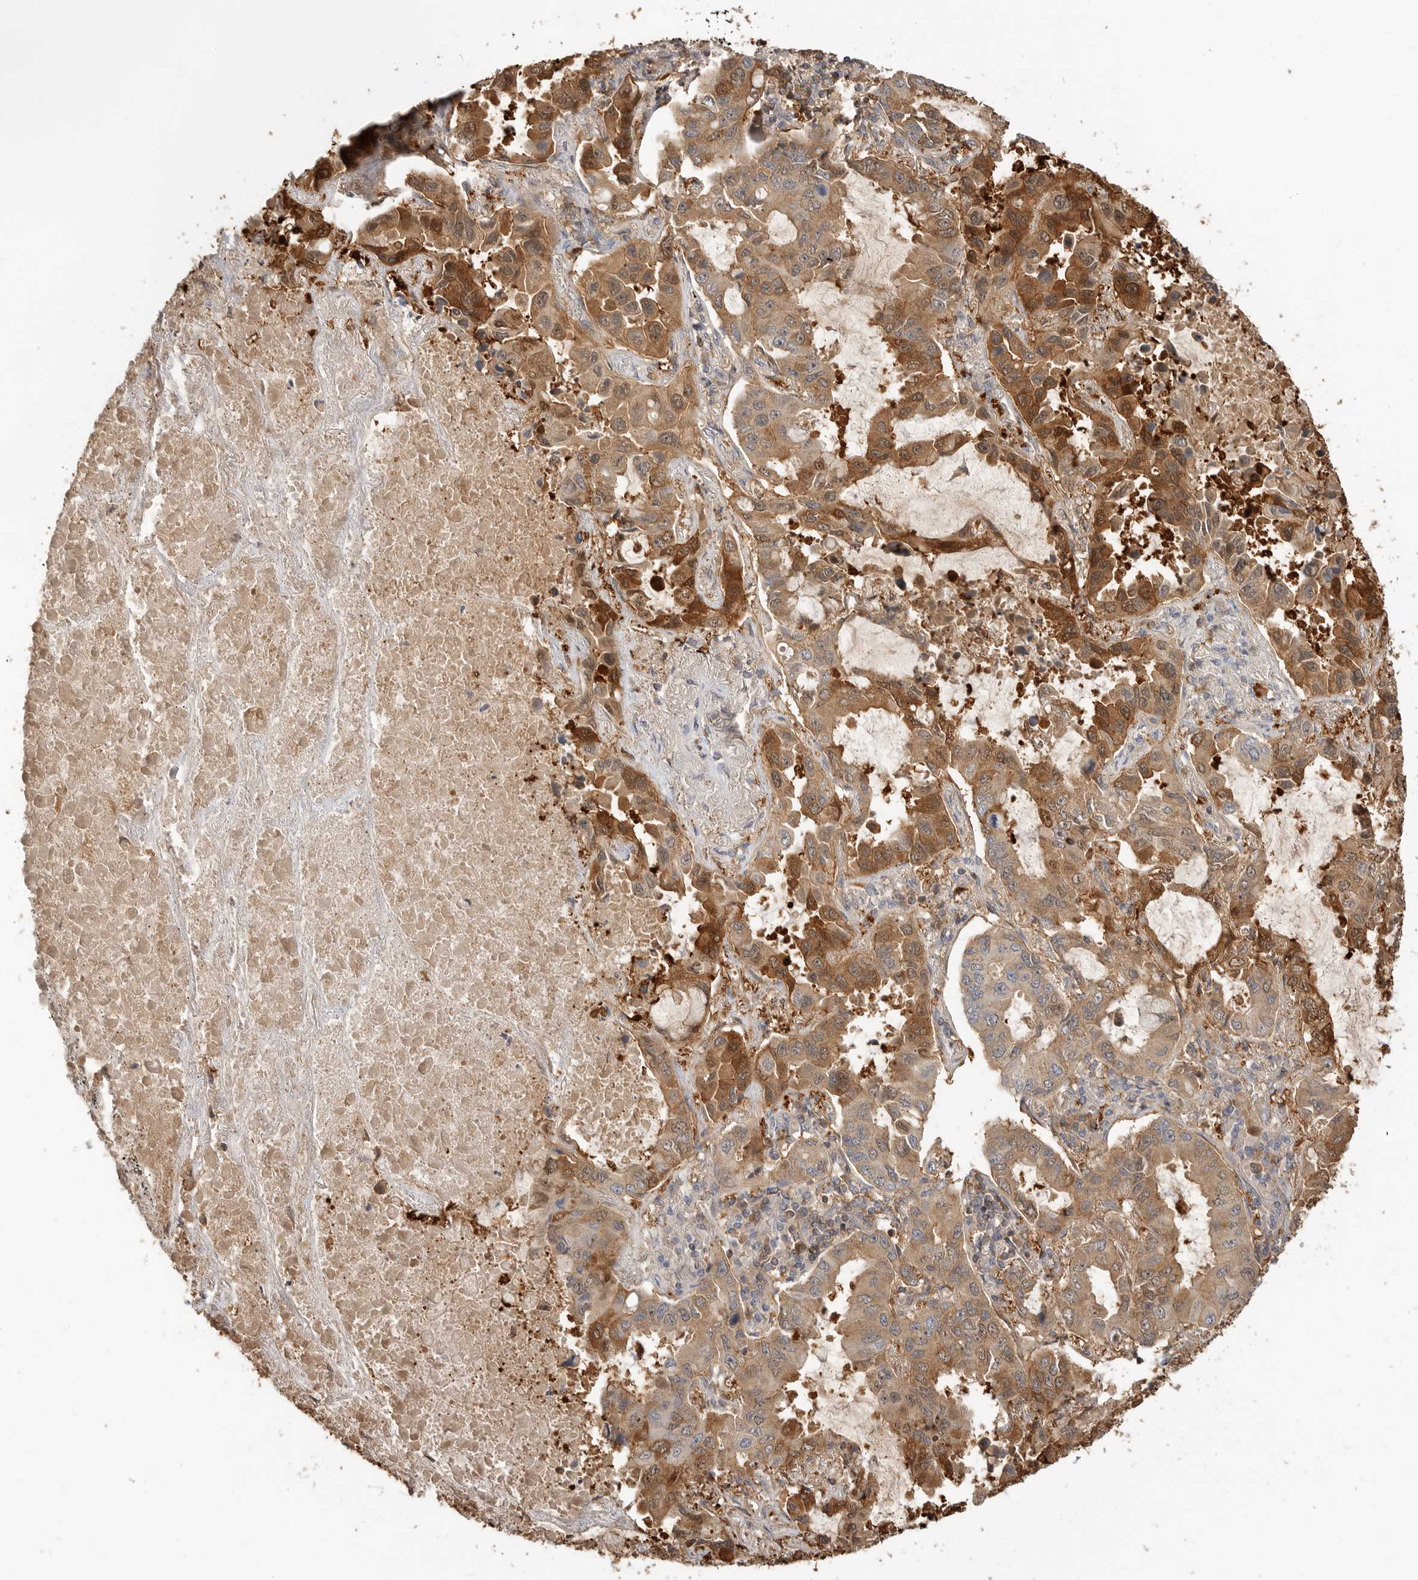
{"staining": {"intensity": "strong", "quantity": ">75%", "location": "cytoplasmic/membranous"}, "tissue": "lung cancer", "cell_type": "Tumor cells", "image_type": "cancer", "snomed": [{"axis": "morphology", "description": "Adenocarcinoma, NOS"}, {"axis": "topography", "description": "Lung"}], "caption": "Human lung cancer stained with a brown dye exhibits strong cytoplasmic/membranous positive staining in about >75% of tumor cells.", "gene": "CLDN12", "patient": {"sex": "male", "age": 64}}